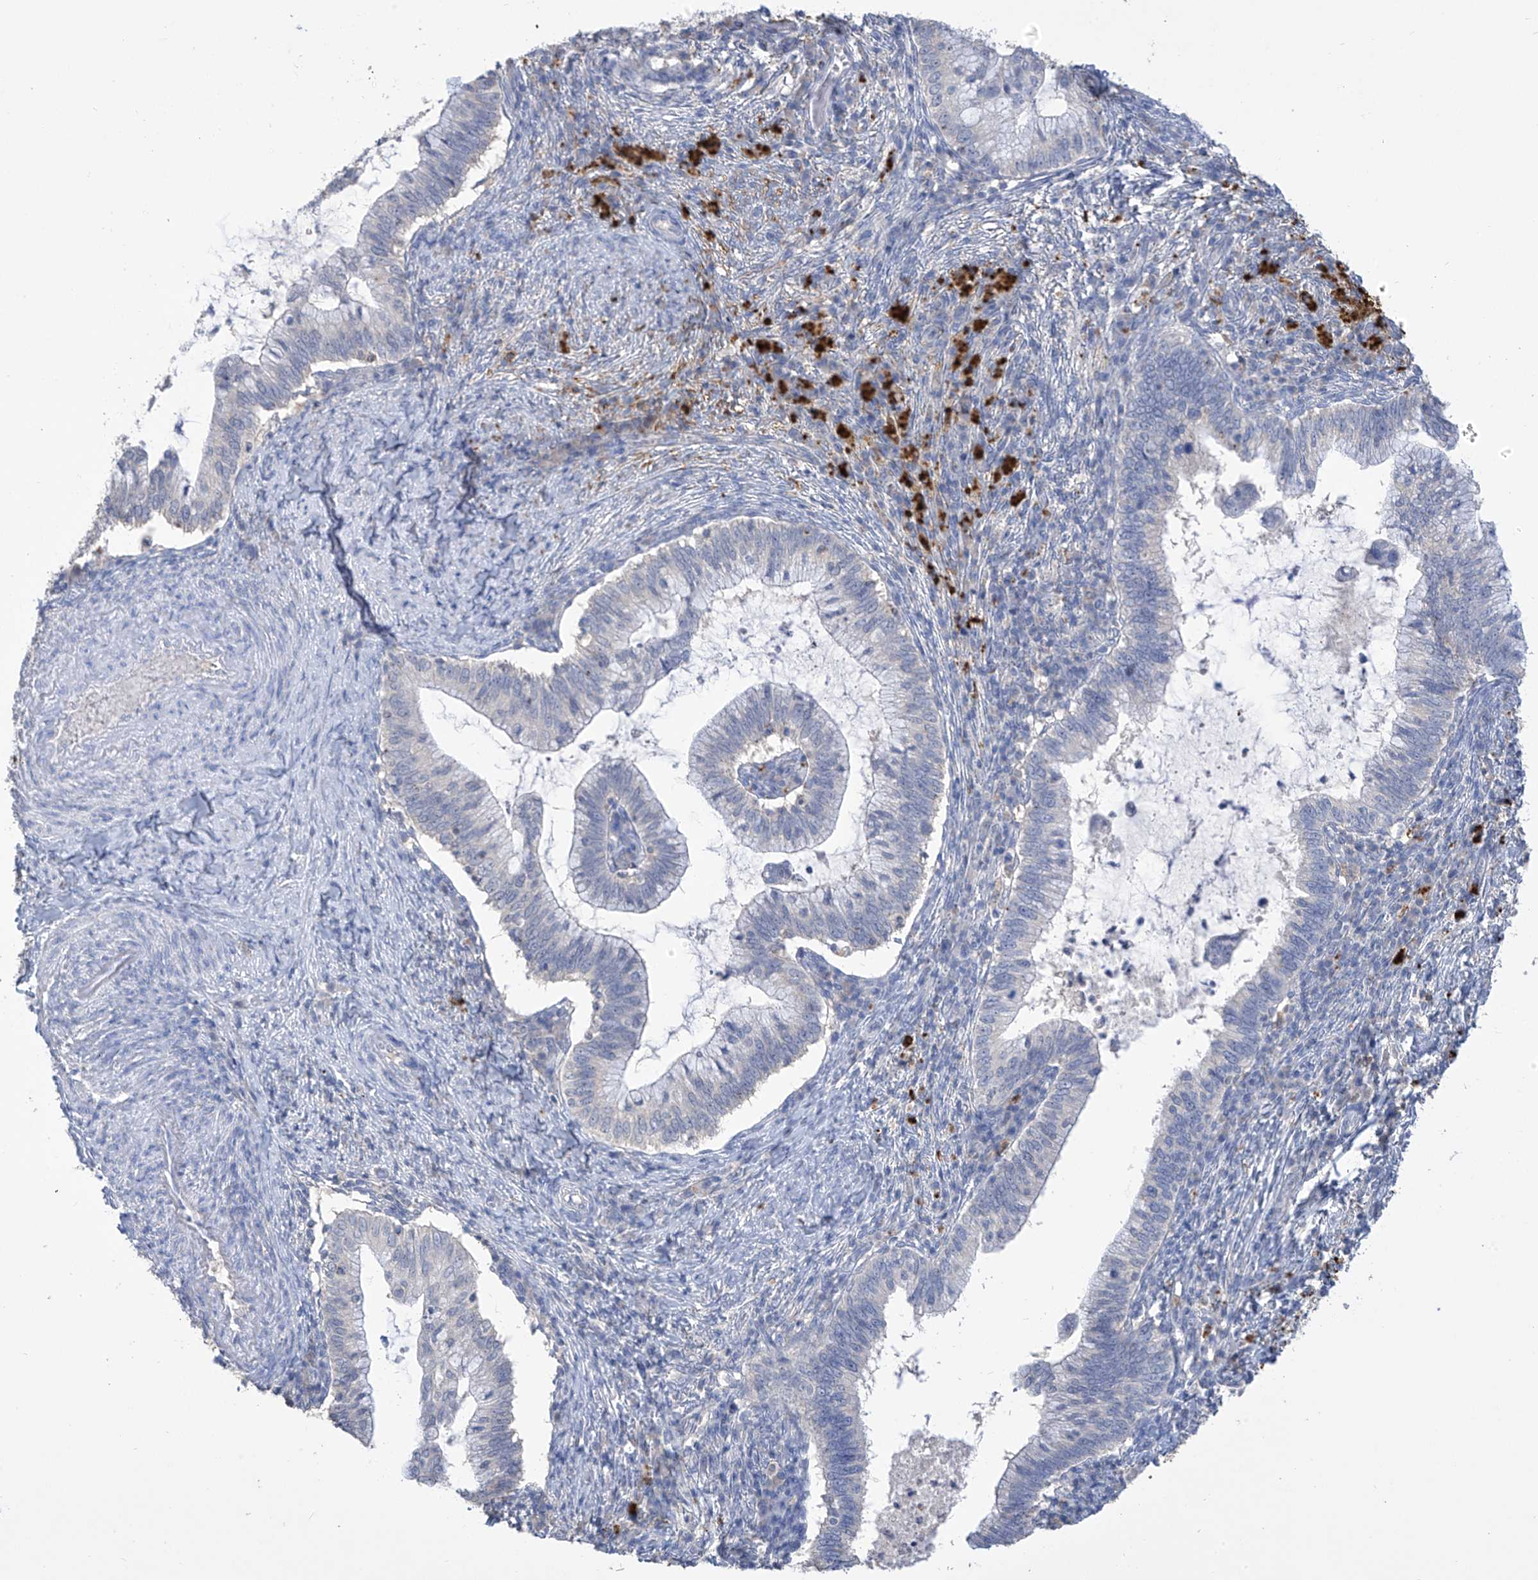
{"staining": {"intensity": "negative", "quantity": "none", "location": "none"}, "tissue": "cervical cancer", "cell_type": "Tumor cells", "image_type": "cancer", "snomed": [{"axis": "morphology", "description": "Adenocarcinoma, NOS"}, {"axis": "topography", "description": "Cervix"}], "caption": "Micrograph shows no significant protein staining in tumor cells of cervical cancer (adenocarcinoma).", "gene": "OGT", "patient": {"sex": "female", "age": 36}}